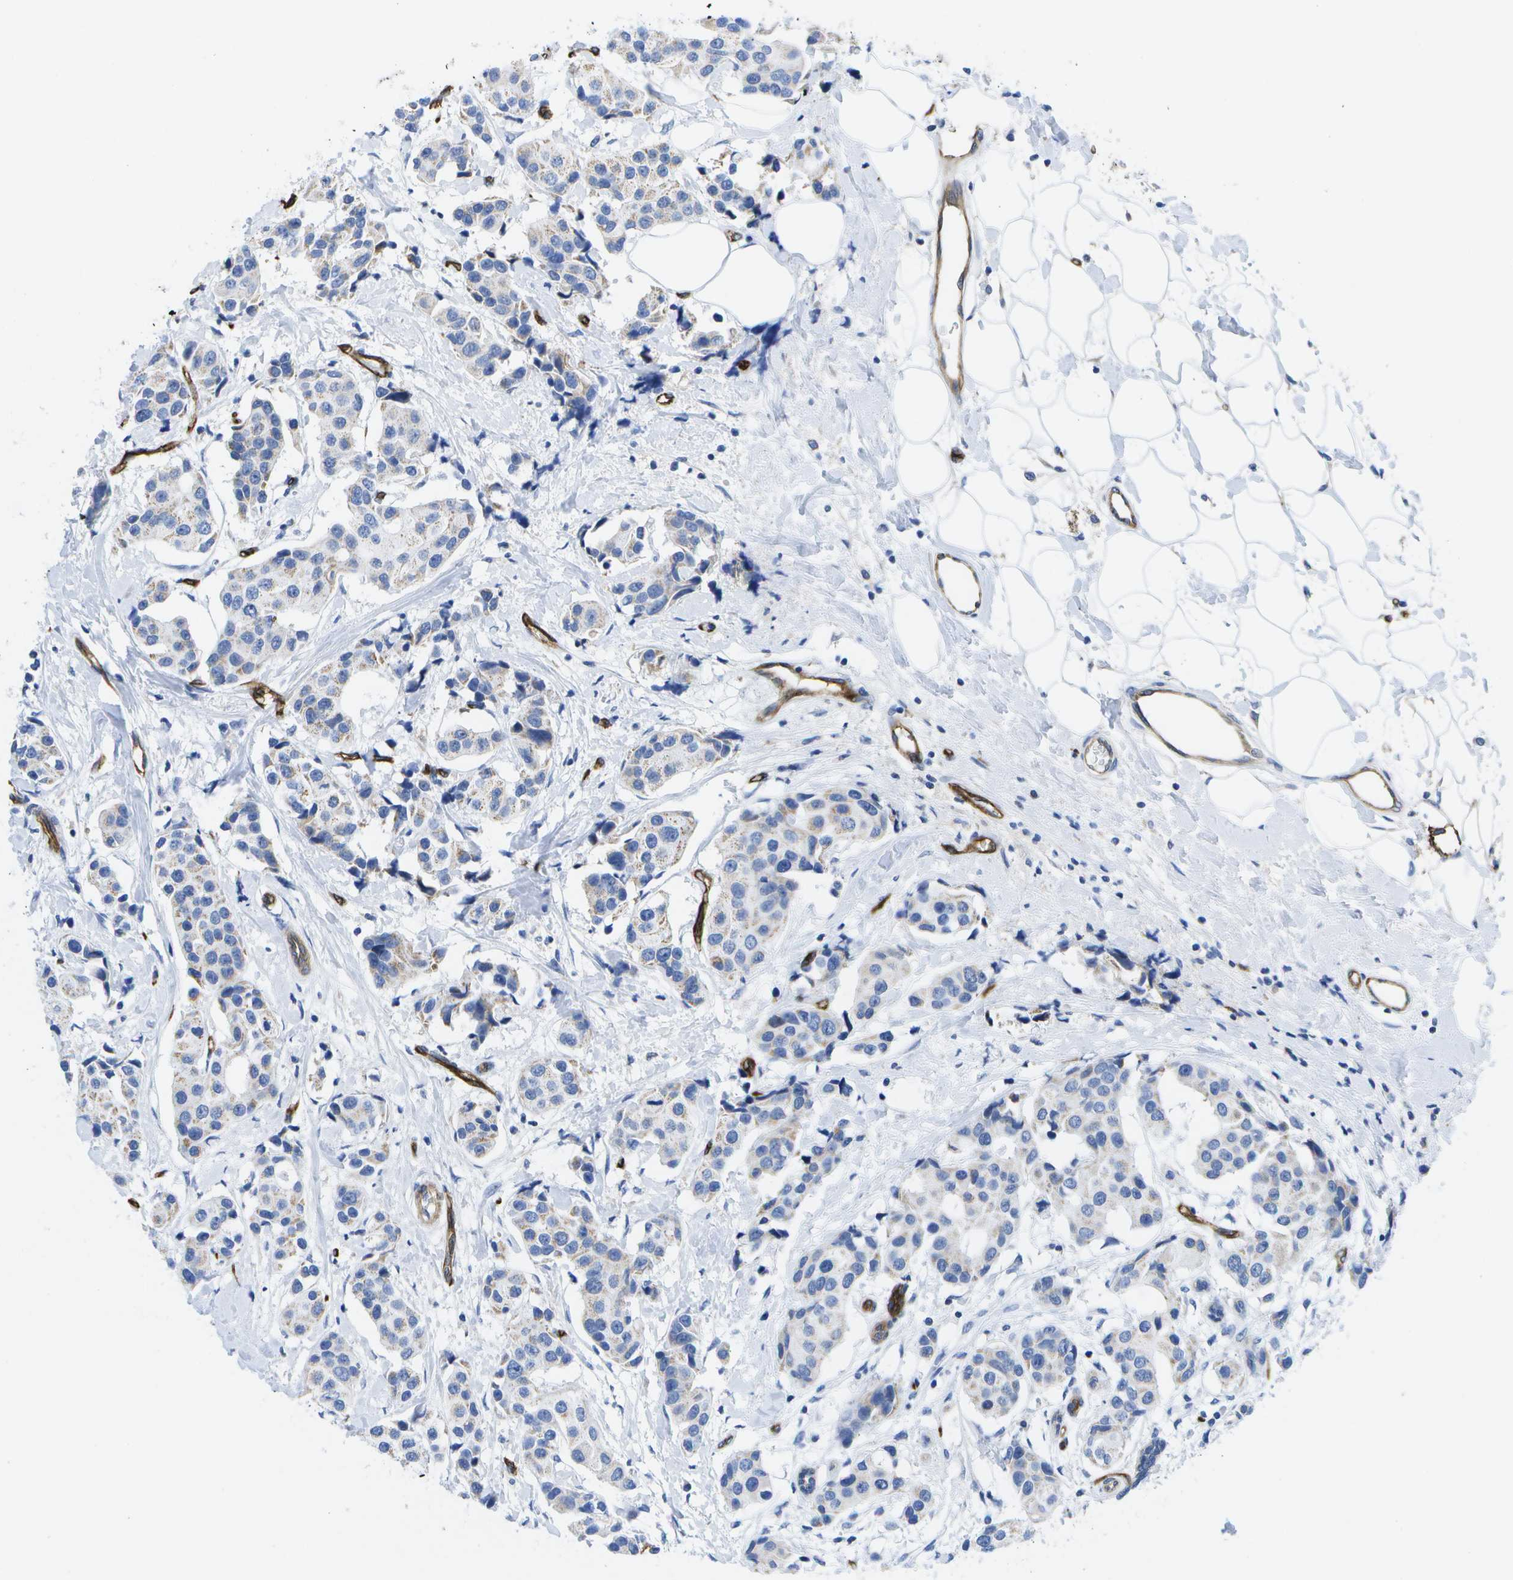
{"staining": {"intensity": "negative", "quantity": "none", "location": "none"}, "tissue": "breast cancer", "cell_type": "Tumor cells", "image_type": "cancer", "snomed": [{"axis": "morphology", "description": "Normal tissue, NOS"}, {"axis": "morphology", "description": "Duct carcinoma"}, {"axis": "topography", "description": "Breast"}], "caption": "This is an immunohistochemistry (IHC) micrograph of breast cancer. There is no staining in tumor cells.", "gene": "DYSF", "patient": {"sex": "female", "age": 39}}